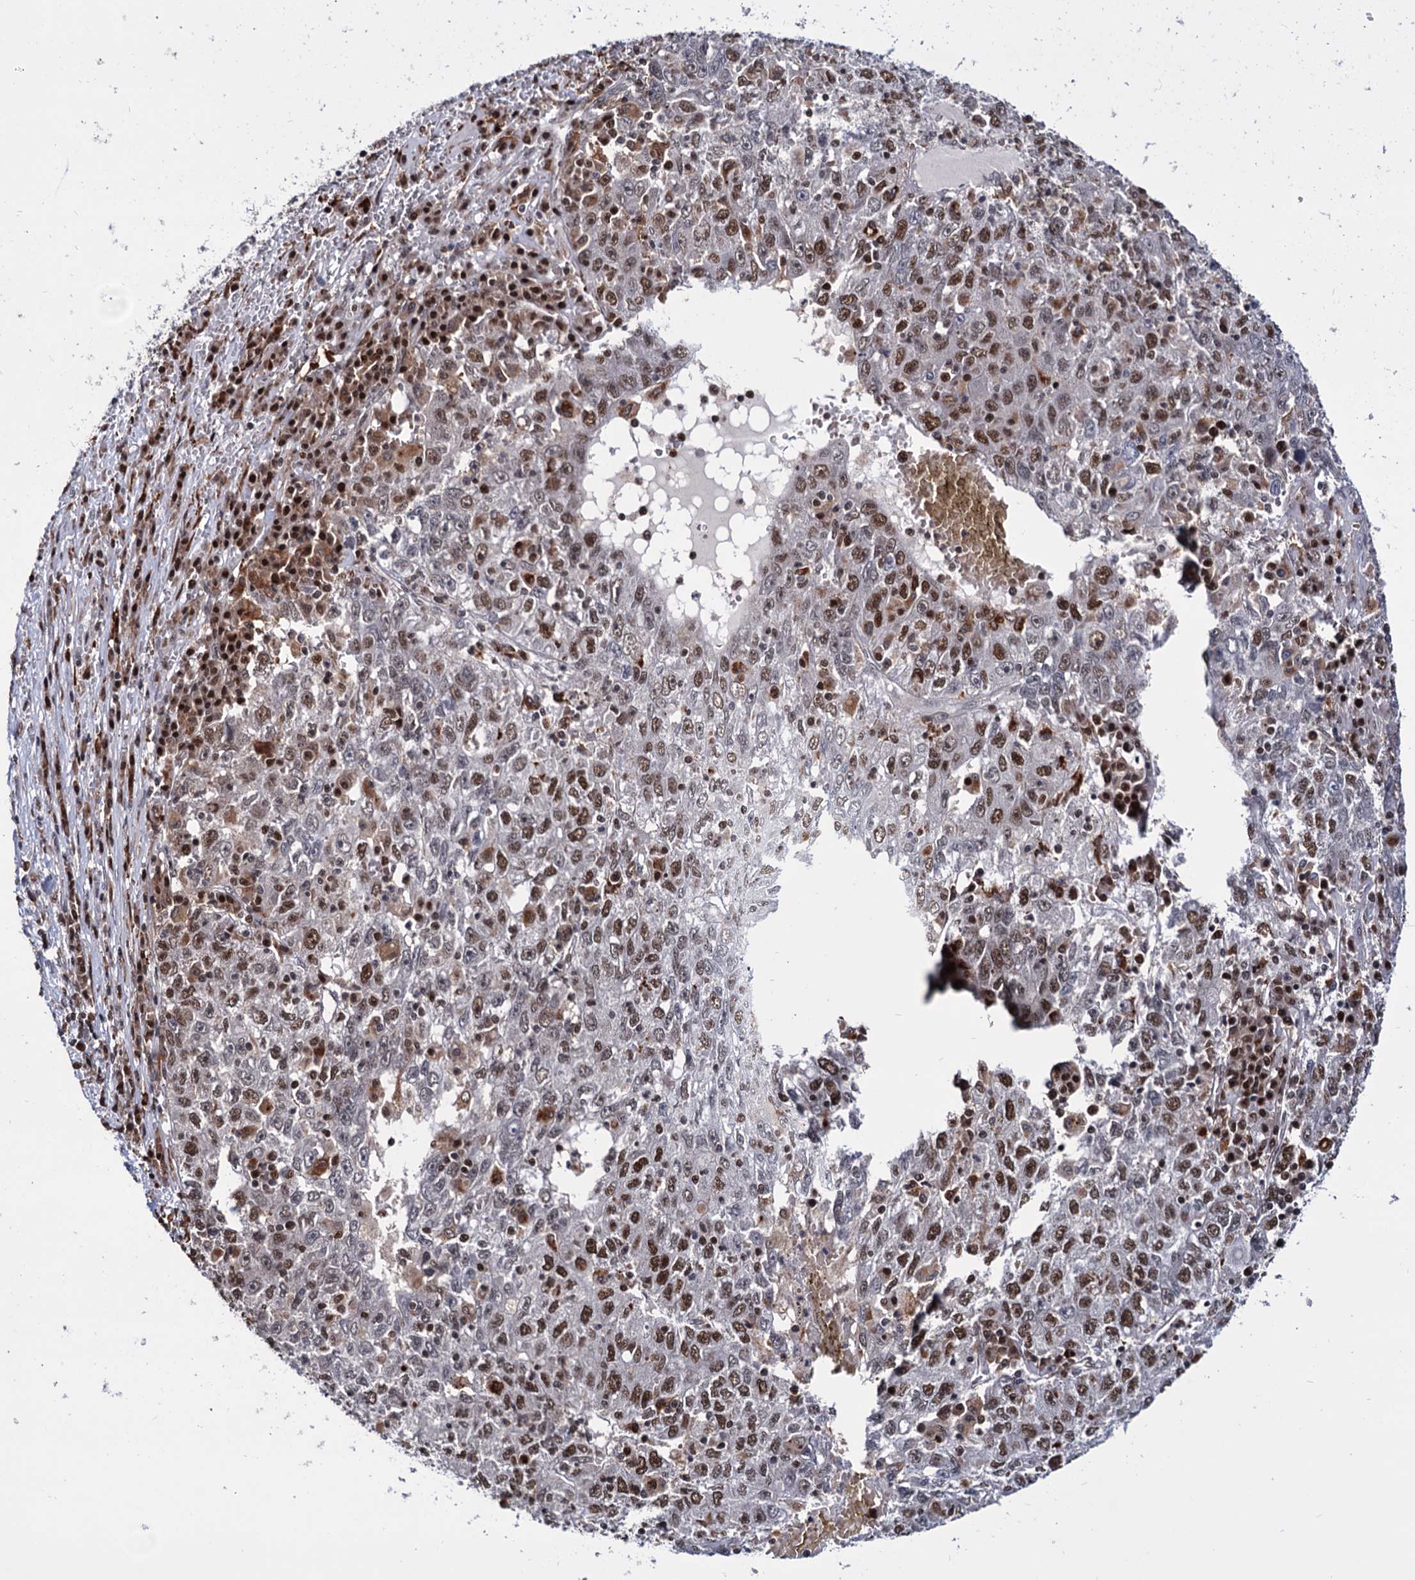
{"staining": {"intensity": "moderate", "quantity": "25%-75%", "location": "nuclear"}, "tissue": "liver cancer", "cell_type": "Tumor cells", "image_type": "cancer", "snomed": [{"axis": "morphology", "description": "Carcinoma, Hepatocellular, NOS"}, {"axis": "topography", "description": "Liver"}], "caption": "Immunohistochemical staining of human liver cancer (hepatocellular carcinoma) exhibits medium levels of moderate nuclear protein expression in about 25%-75% of tumor cells.", "gene": "RNASEH2B", "patient": {"sex": "male", "age": 49}}